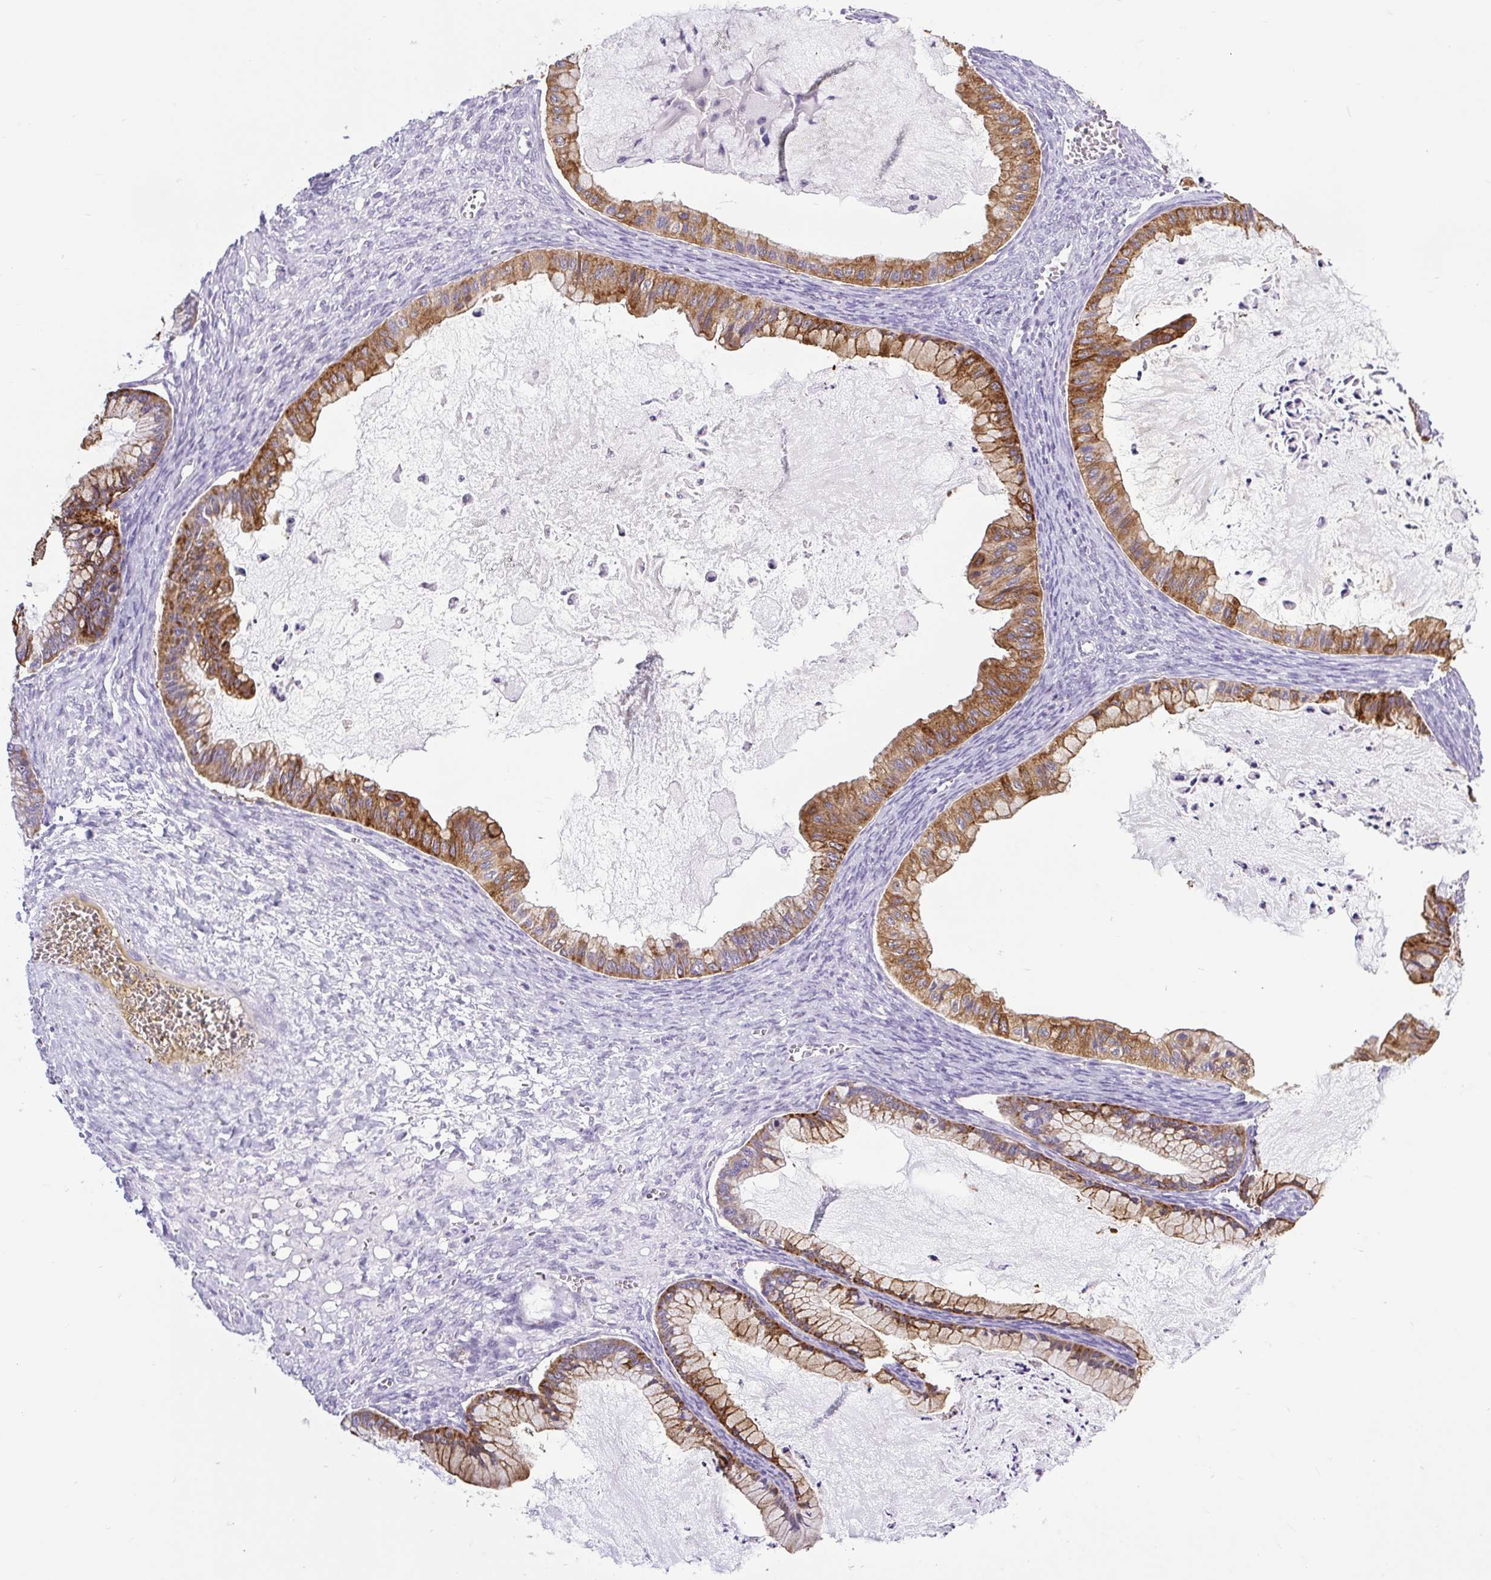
{"staining": {"intensity": "strong", "quantity": ">75%", "location": "cytoplasmic/membranous"}, "tissue": "ovarian cancer", "cell_type": "Tumor cells", "image_type": "cancer", "snomed": [{"axis": "morphology", "description": "Cystadenocarcinoma, mucinous, NOS"}, {"axis": "topography", "description": "Ovary"}], "caption": "This is a histology image of immunohistochemistry (IHC) staining of mucinous cystadenocarcinoma (ovarian), which shows strong expression in the cytoplasmic/membranous of tumor cells.", "gene": "BCAS1", "patient": {"sex": "female", "age": 72}}